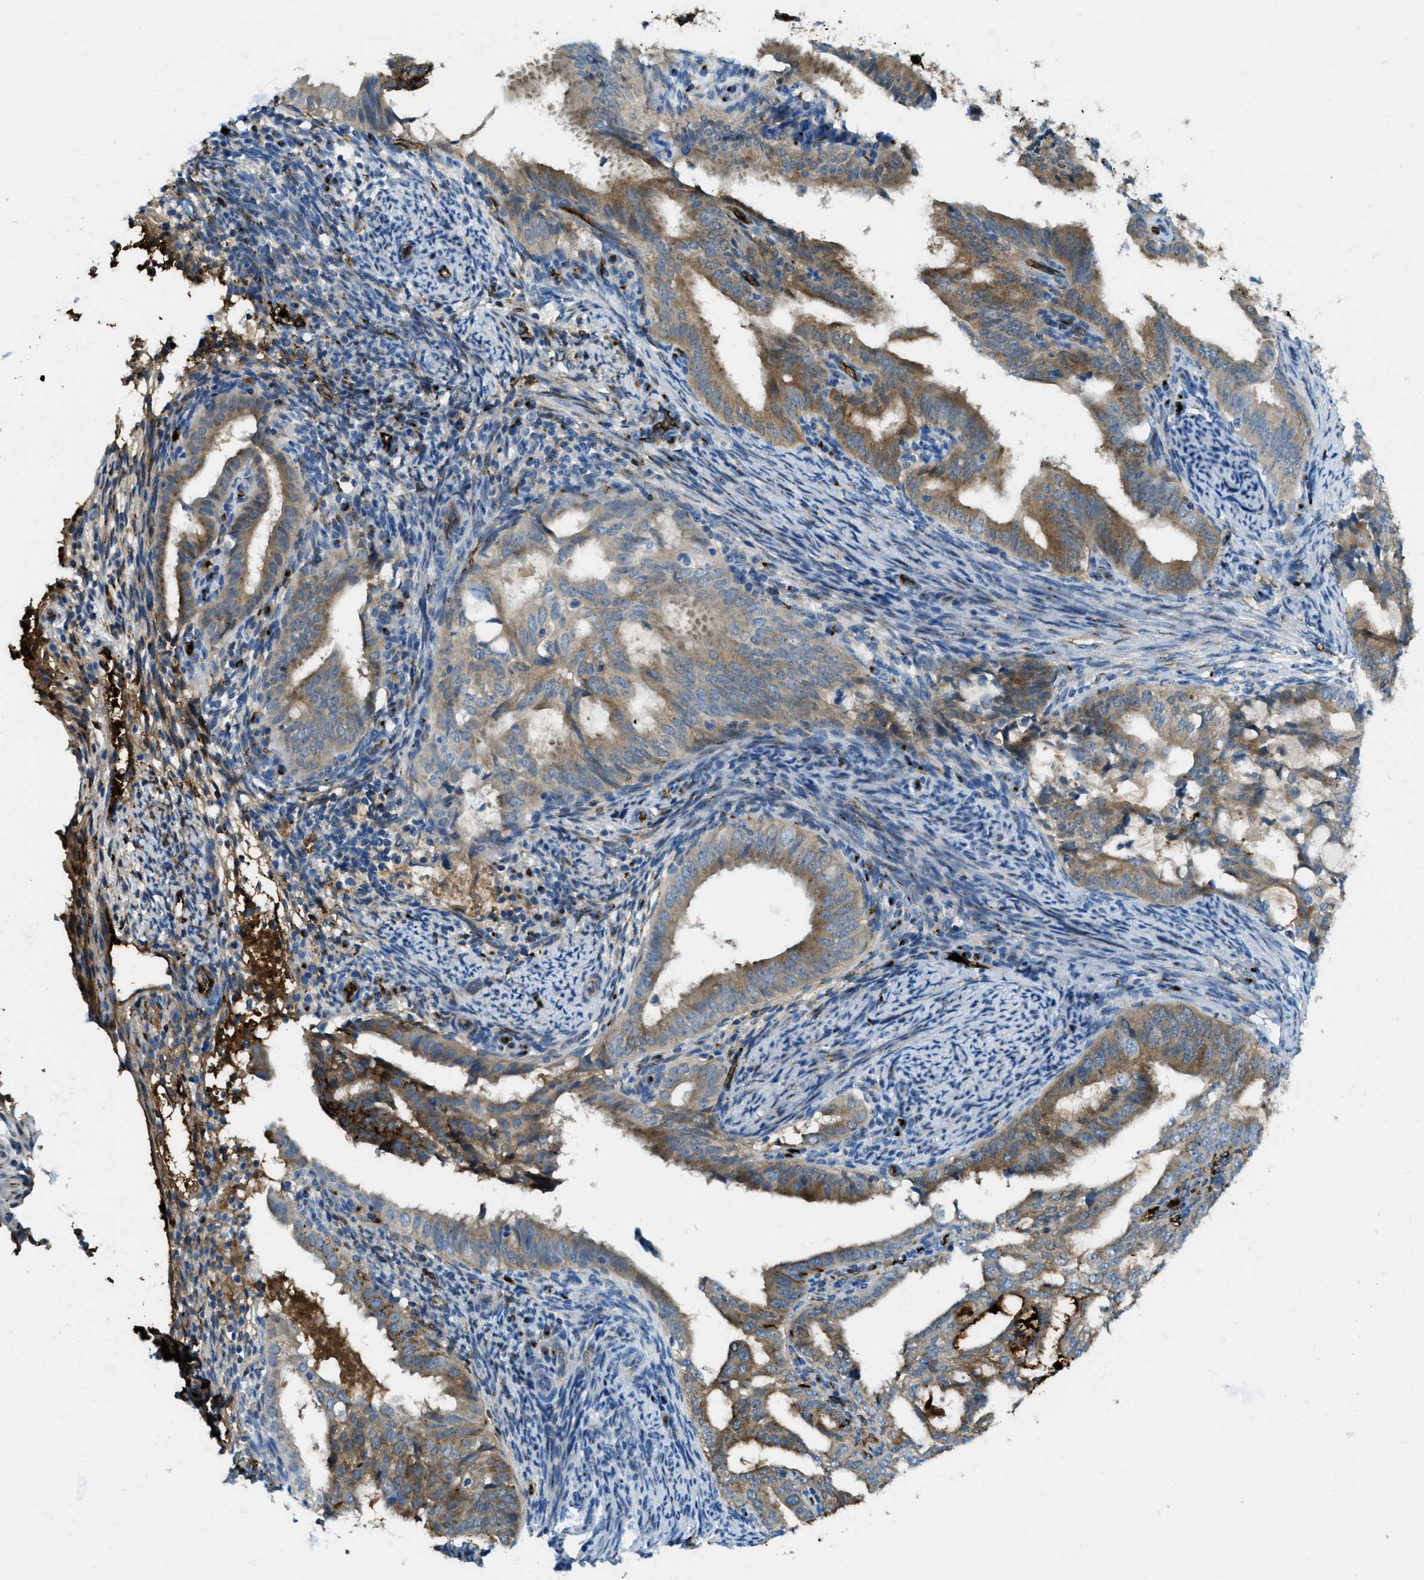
{"staining": {"intensity": "moderate", "quantity": "<25%", "location": "cytoplasmic/membranous"}, "tissue": "endometrial cancer", "cell_type": "Tumor cells", "image_type": "cancer", "snomed": [{"axis": "morphology", "description": "Adenocarcinoma, NOS"}, {"axis": "topography", "description": "Endometrium"}], "caption": "Immunohistochemistry (DAB (3,3'-diaminobenzidine)) staining of endometrial cancer demonstrates moderate cytoplasmic/membranous protein staining in about <25% of tumor cells.", "gene": "TRIM59", "patient": {"sex": "female", "age": 58}}